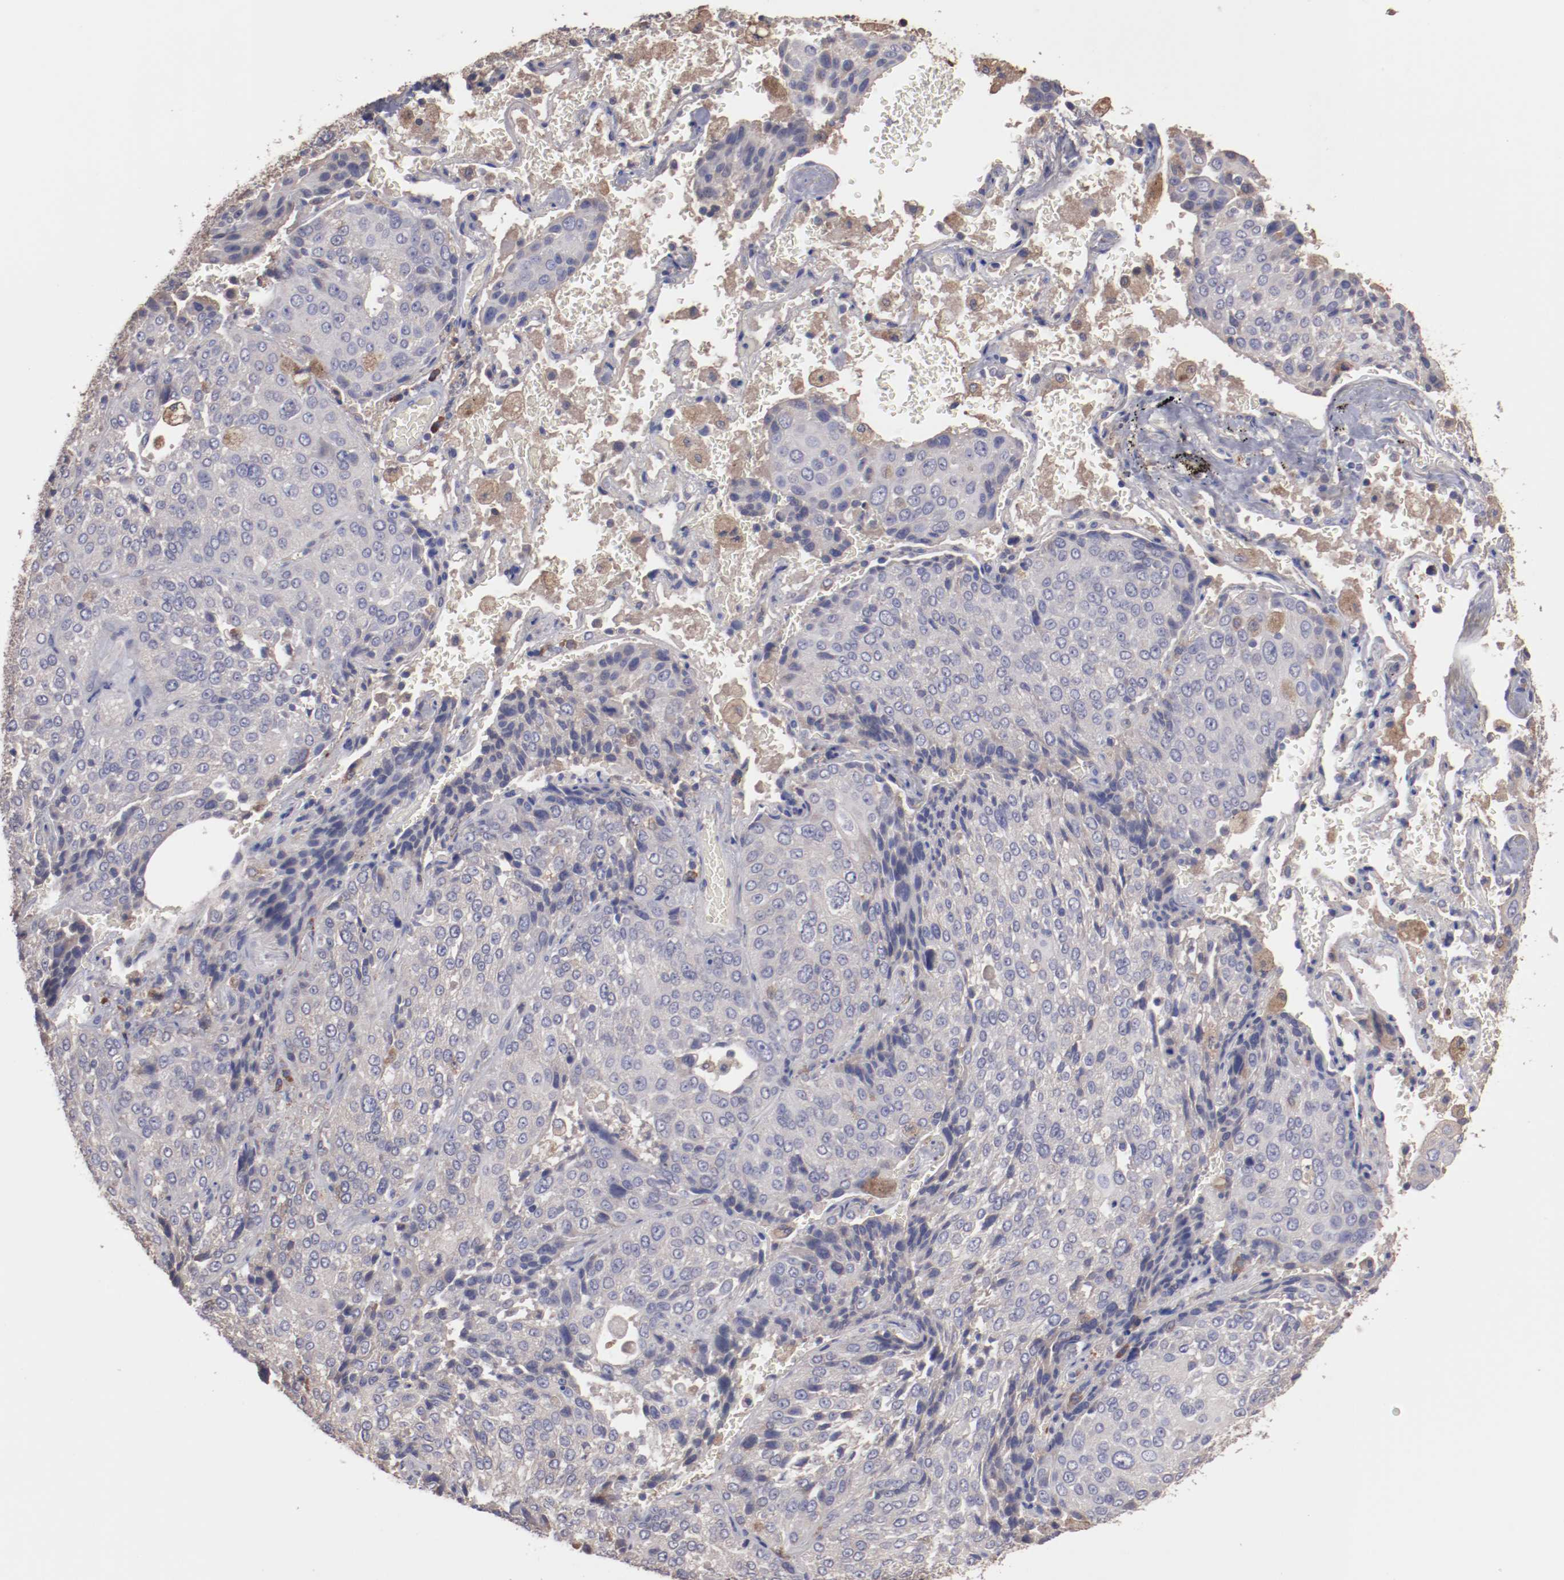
{"staining": {"intensity": "negative", "quantity": "none", "location": "none"}, "tissue": "lung cancer", "cell_type": "Tumor cells", "image_type": "cancer", "snomed": [{"axis": "morphology", "description": "Squamous cell carcinoma, NOS"}, {"axis": "topography", "description": "Lung"}], "caption": "DAB (3,3'-diaminobenzidine) immunohistochemical staining of lung cancer (squamous cell carcinoma) demonstrates no significant expression in tumor cells.", "gene": "NFKBIE", "patient": {"sex": "male", "age": 54}}